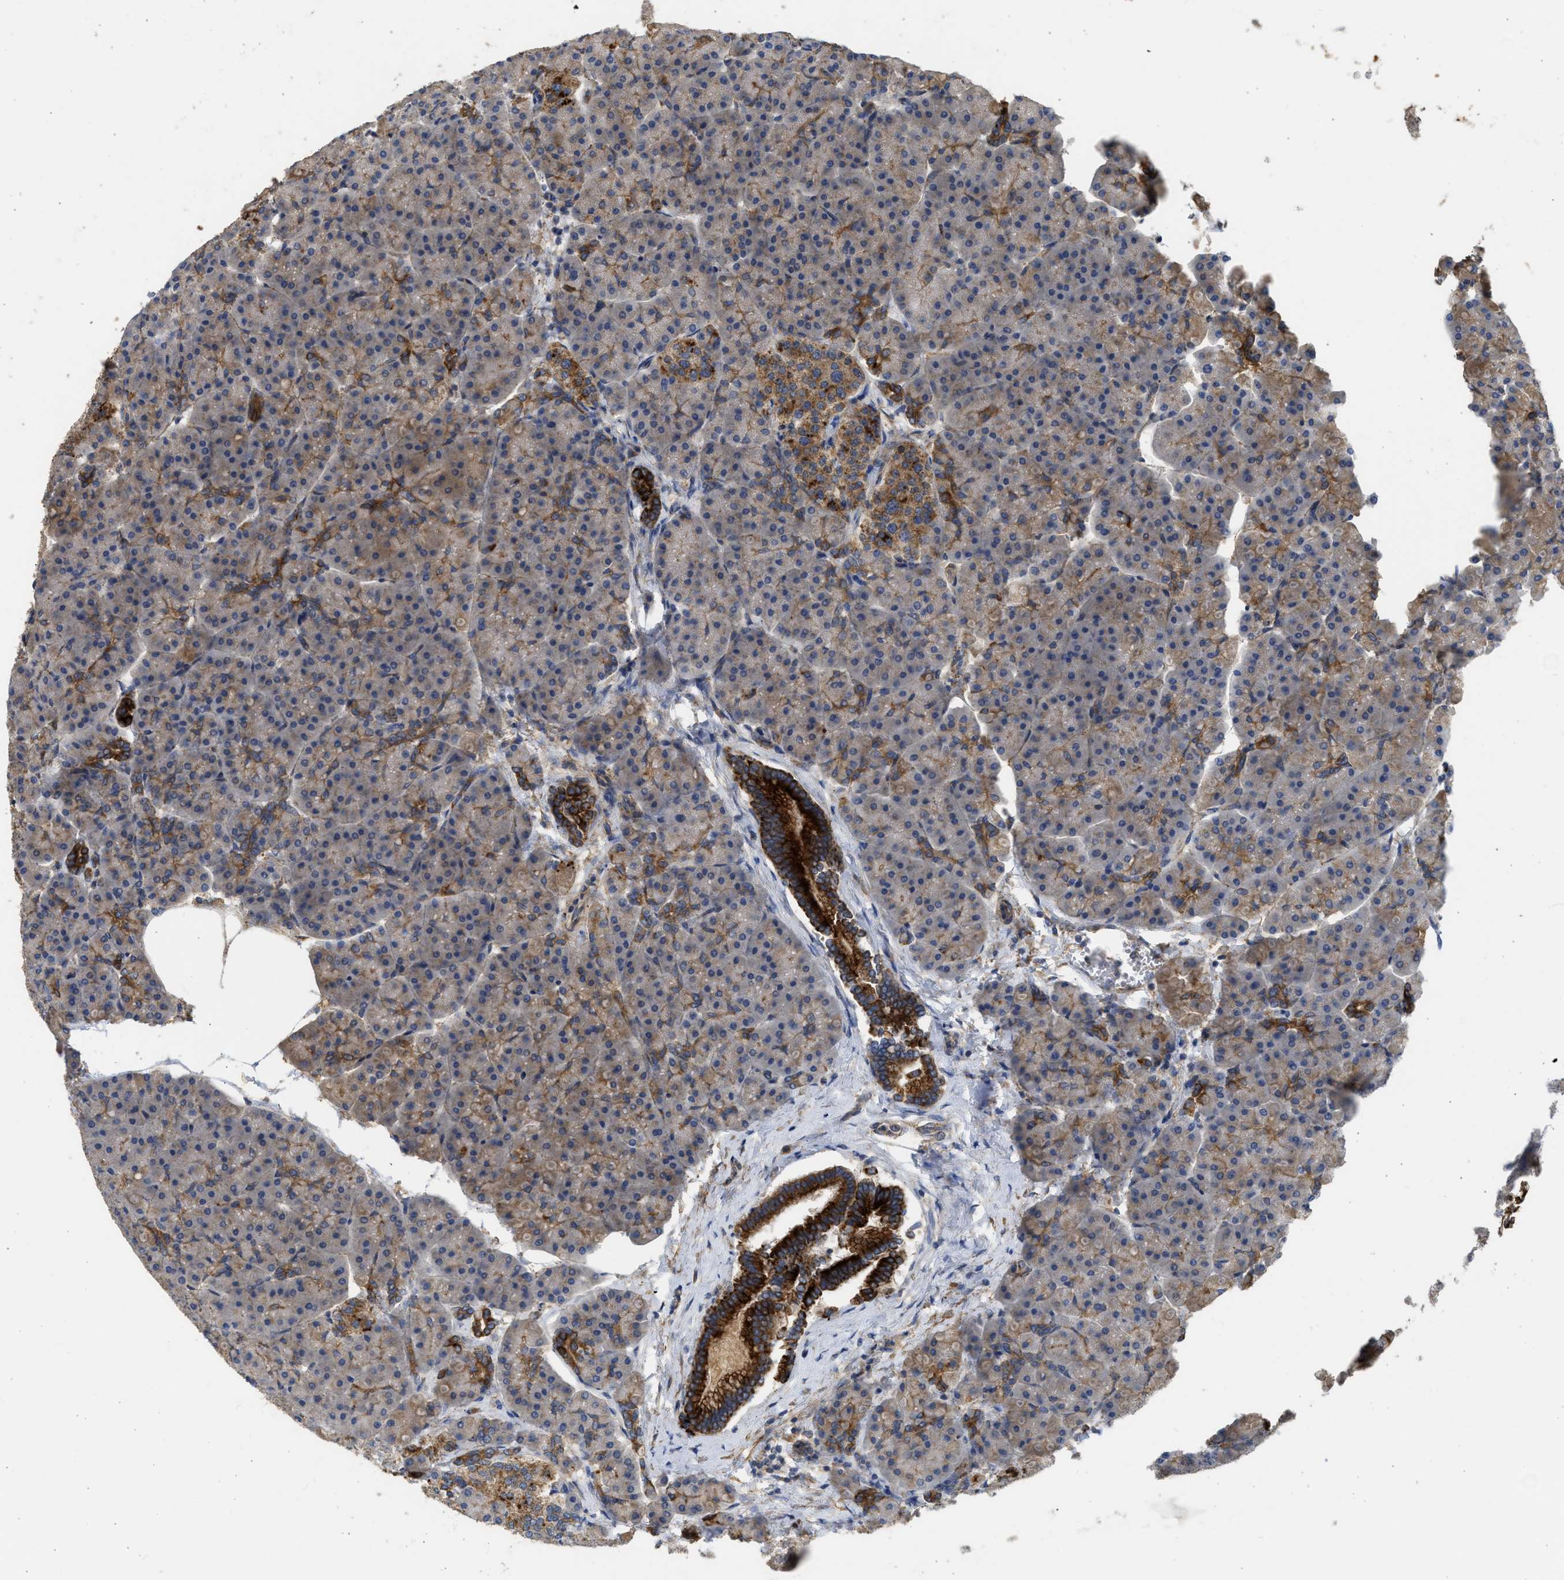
{"staining": {"intensity": "strong", "quantity": "25%-75%", "location": "cytoplasmic/membranous"}, "tissue": "pancreas", "cell_type": "Exocrine glandular cells", "image_type": "normal", "snomed": [{"axis": "morphology", "description": "Normal tissue, NOS"}, {"axis": "topography", "description": "Pancreas"}], "caption": "An image showing strong cytoplasmic/membranous positivity in about 25%-75% of exocrine glandular cells in benign pancreas, as visualized by brown immunohistochemical staining.", "gene": "CSRNP2", "patient": {"sex": "female", "age": 70}}